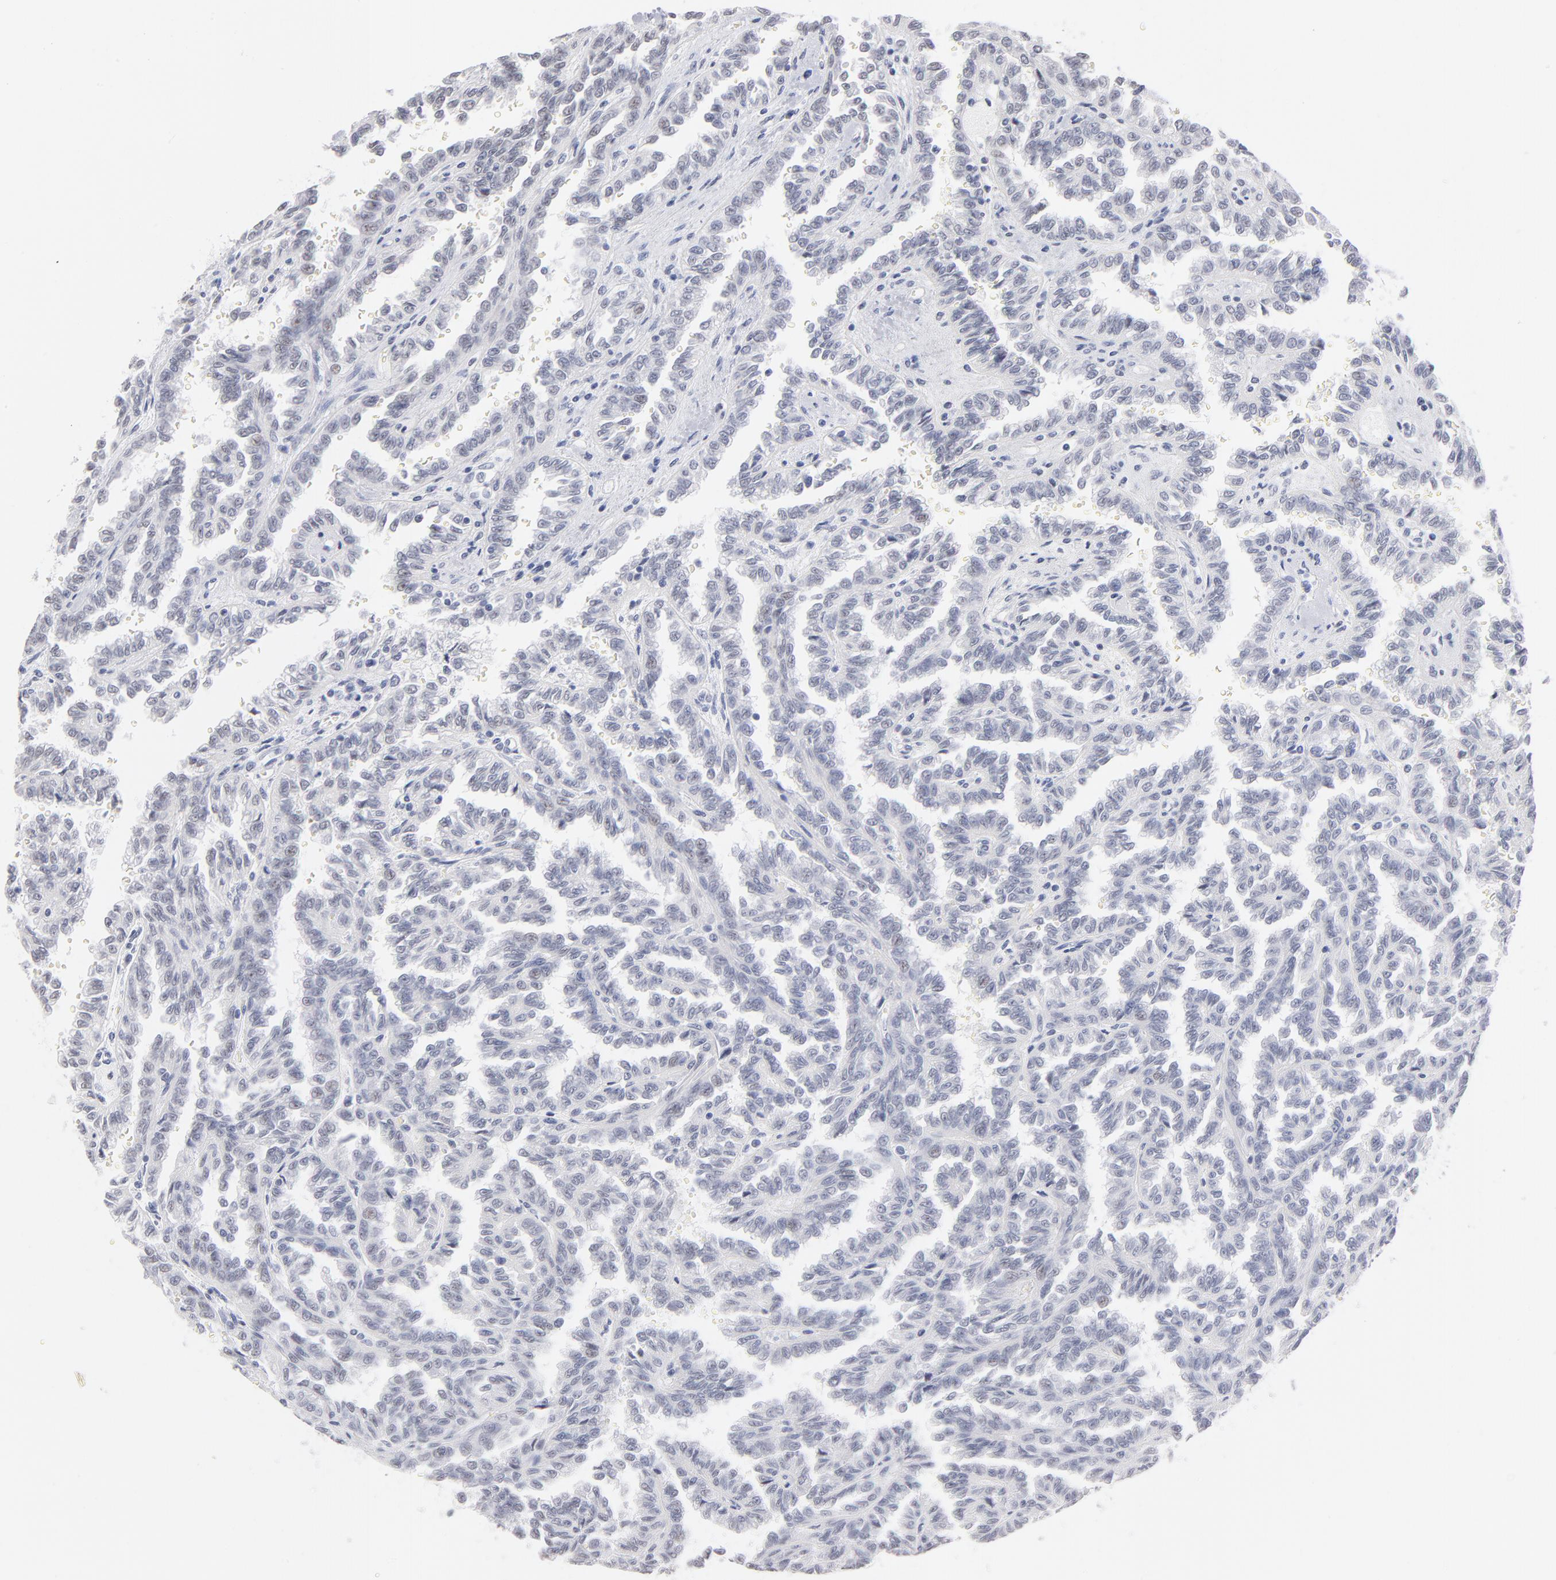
{"staining": {"intensity": "negative", "quantity": "none", "location": "none"}, "tissue": "renal cancer", "cell_type": "Tumor cells", "image_type": "cancer", "snomed": [{"axis": "morphology", "description": "Inflammation, NOS"}, {"axis": "morphology", "description": "Adenocarcinoma, NOS"}, {"axis": "topography", "description": "Kidney"}], "caption": "Renal cancer (adenocarcinoma) was stained to show a protein in brown. There is no significant staining in tumor cells.", "gene": "KHNYN", "patient": {"sex": "male", "age": 68}}